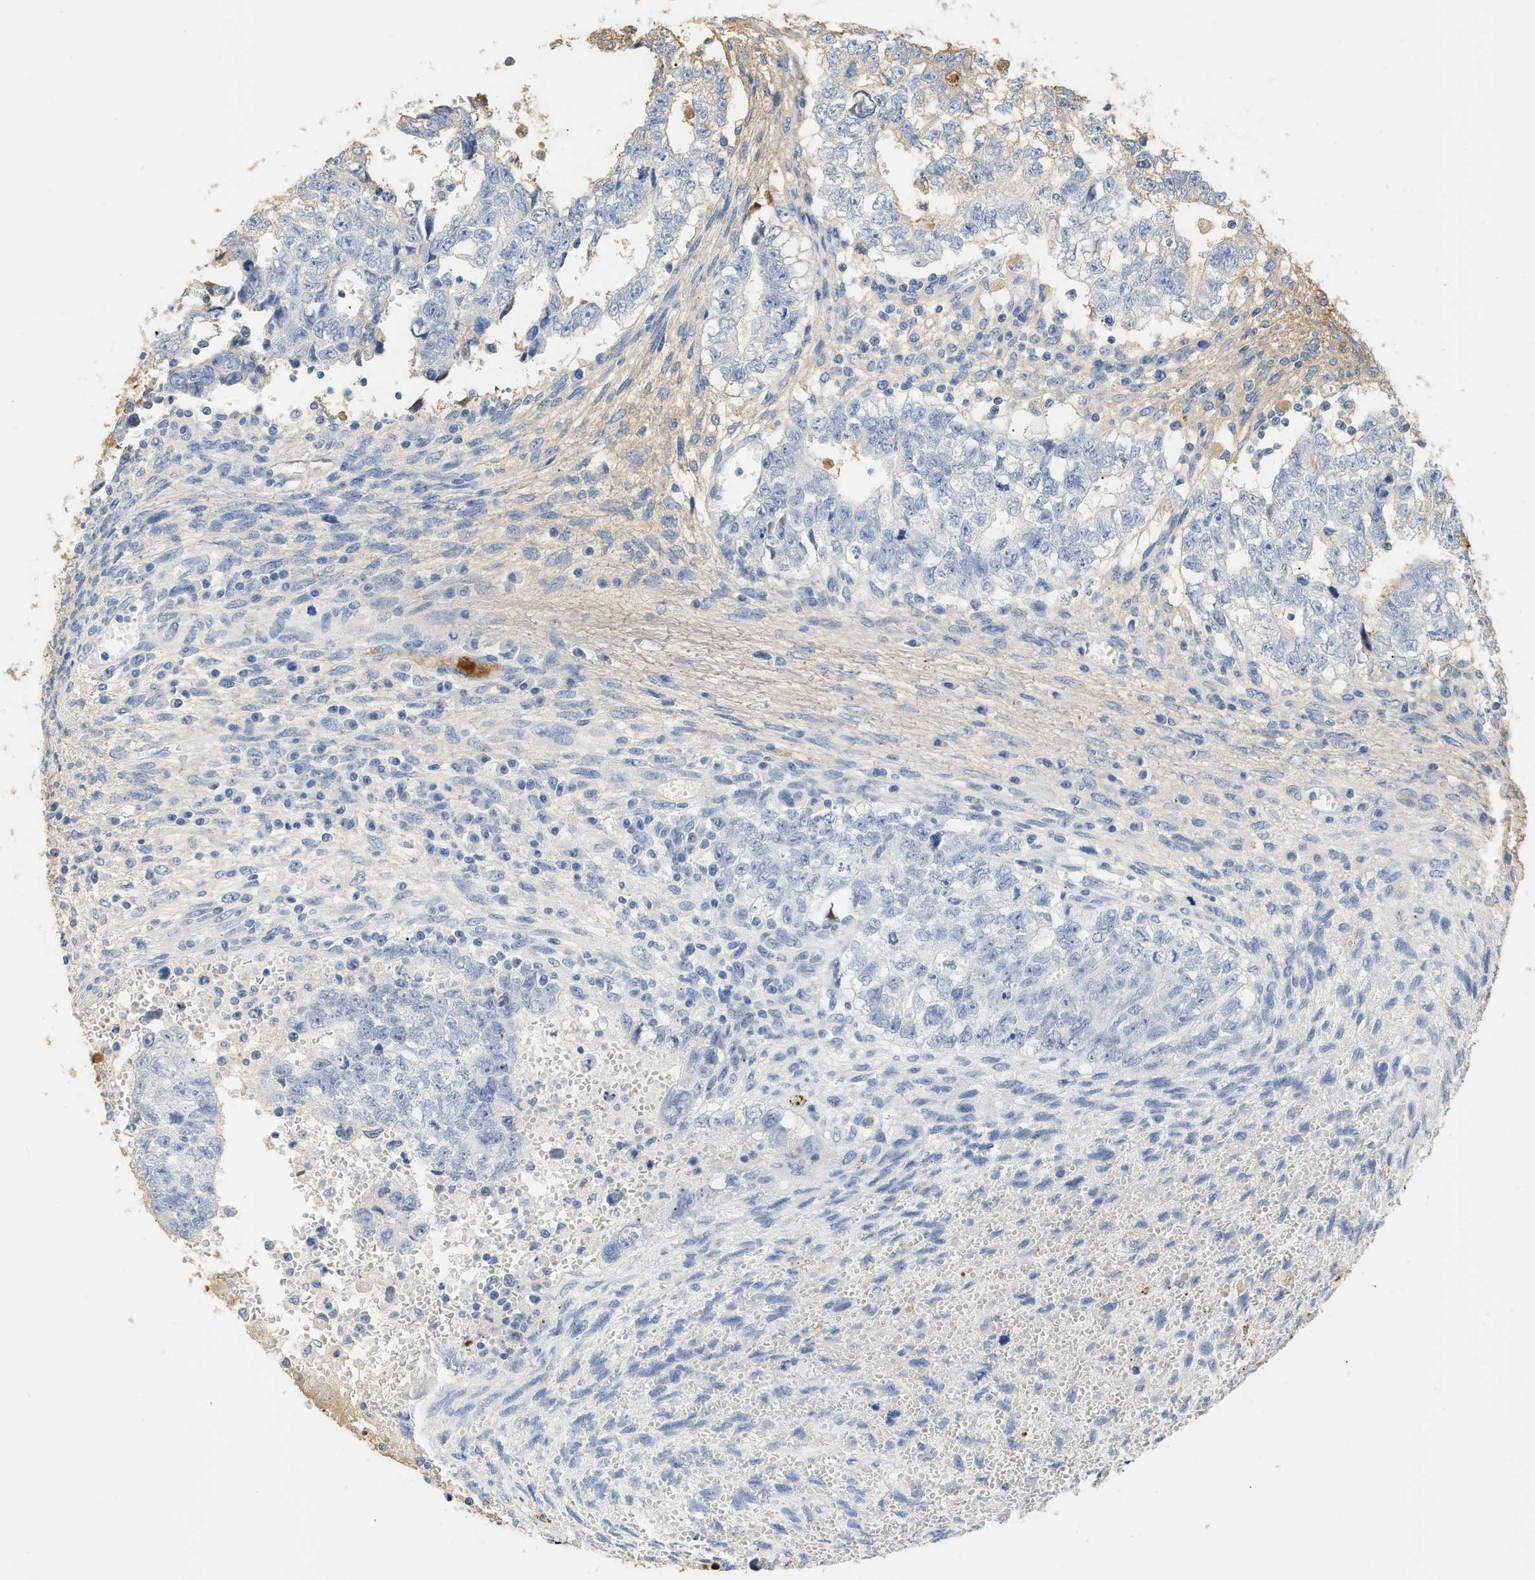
{"staining": {"intensity": "negative", "quantity": "none", "location": "none"}, "tissue": "testis cancer", "cell_type": "Tumor cells", "image_type": "cancer", "snomed": [{"axis": "morphology", "description": "Seminoma, NOS"}, {"axis": "morphology", "description": "Carcinoma, Embryonal, NOS"}, {"axis": "topography", "description": "Testis"}], "caption": "Immunohistochemistry (IHC) image of human testis cancer (embryonal carcinoma) stained for a protein (brown), which demonstrates no expression in tumor cells.", "gene": "CFH", "patient": {"sex": "male", "age": 38}}